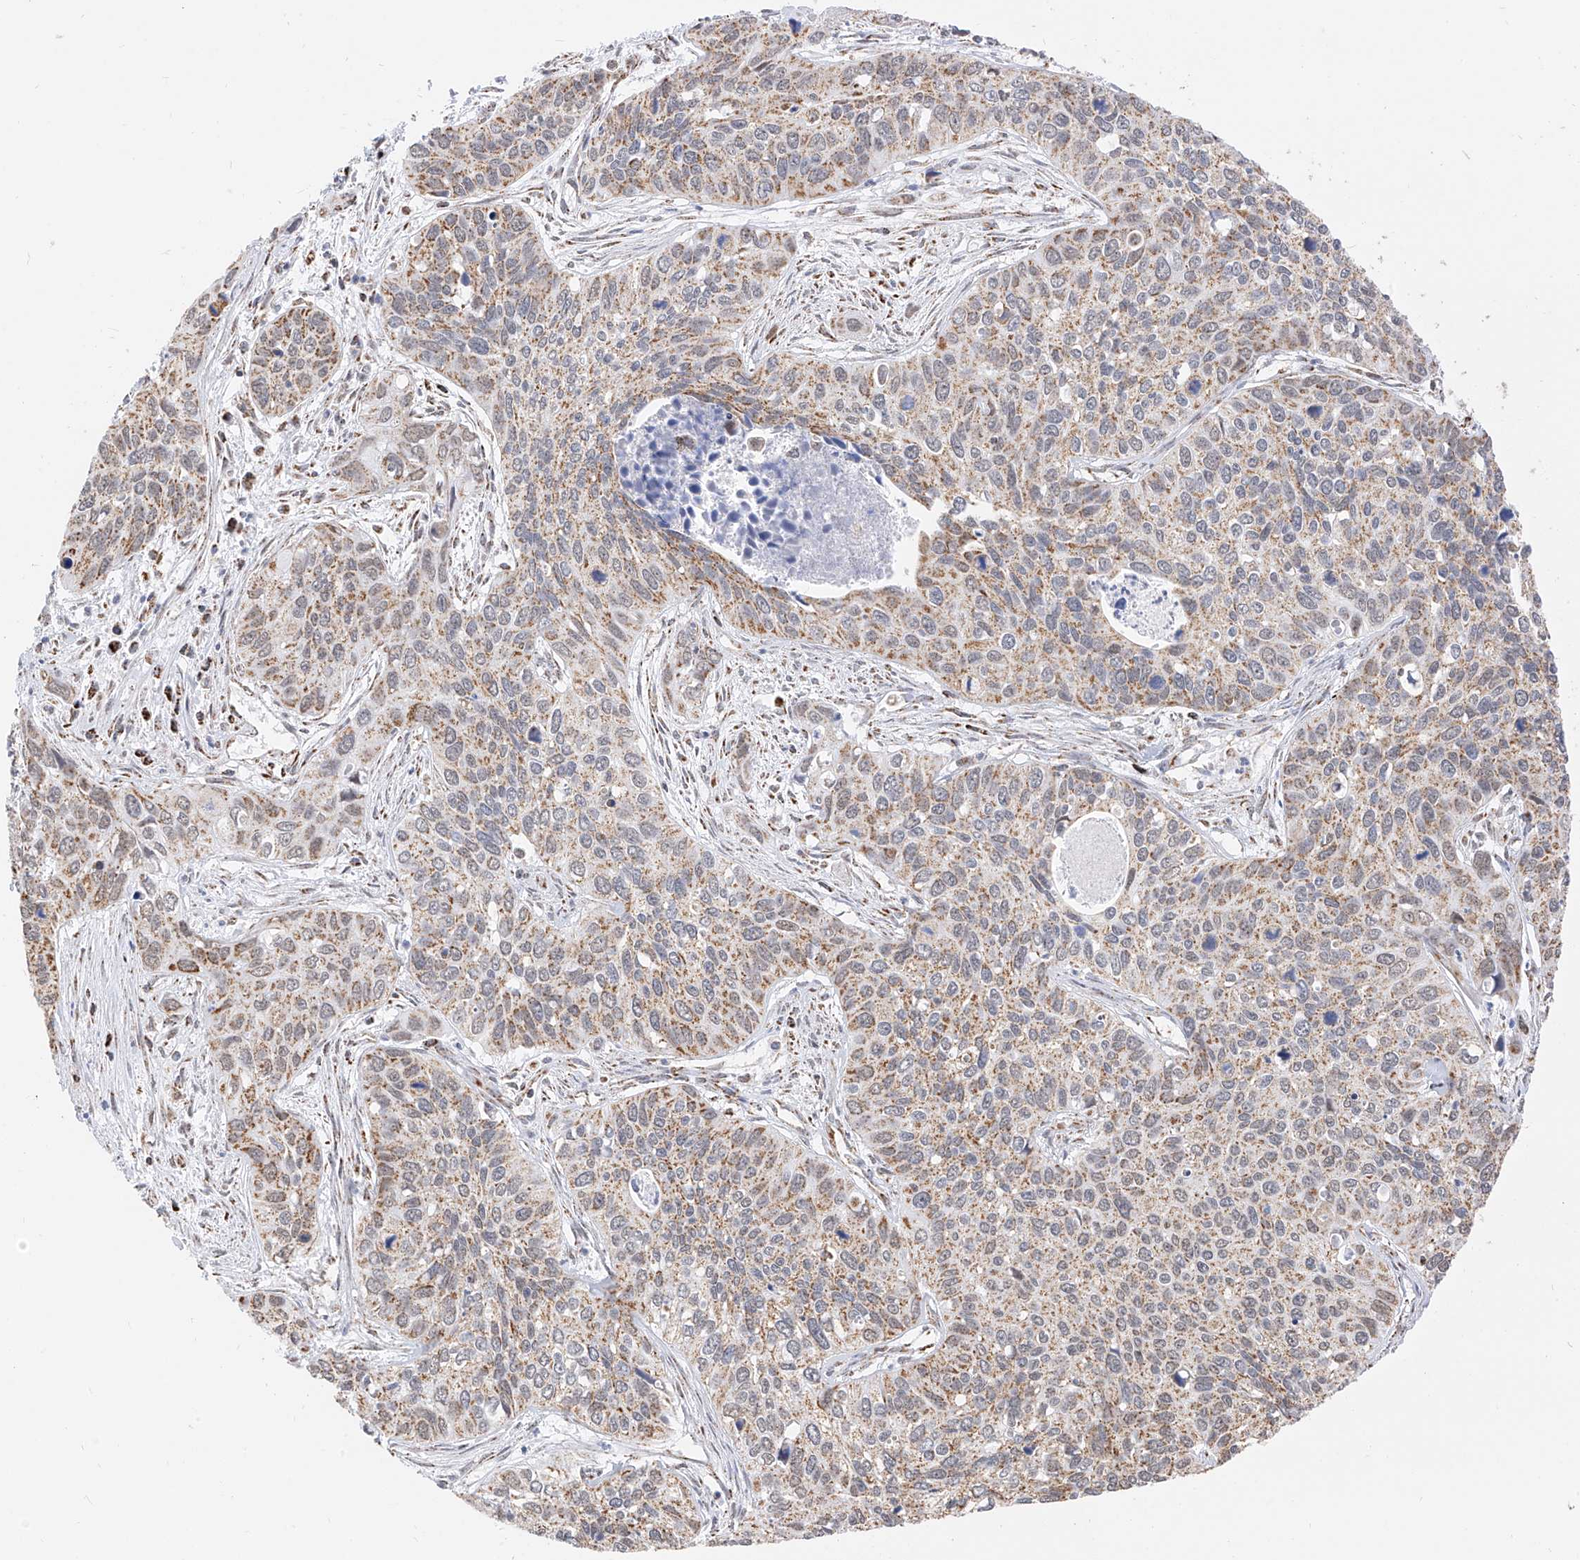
{"staining": {"intensity": "moderate", "quantity": ">75%", "location": "cytoplasmic/membranous"}, "tissue": "cervical cancer", "cell_type": "Tumor cells", "image_type": "cancer", "snomed": [{"axis": "morphology", "description": "Squamous cell carcinoma, NOS"}, {"axis": "topography", "description": "Cervix"}], "caption": "Squamous cell carcinoma (cervical) stained with a protein marker displays moderate staining in tumor cells.", "gene": "NALCN", "patient": {"sex": "female", "age": 55}}